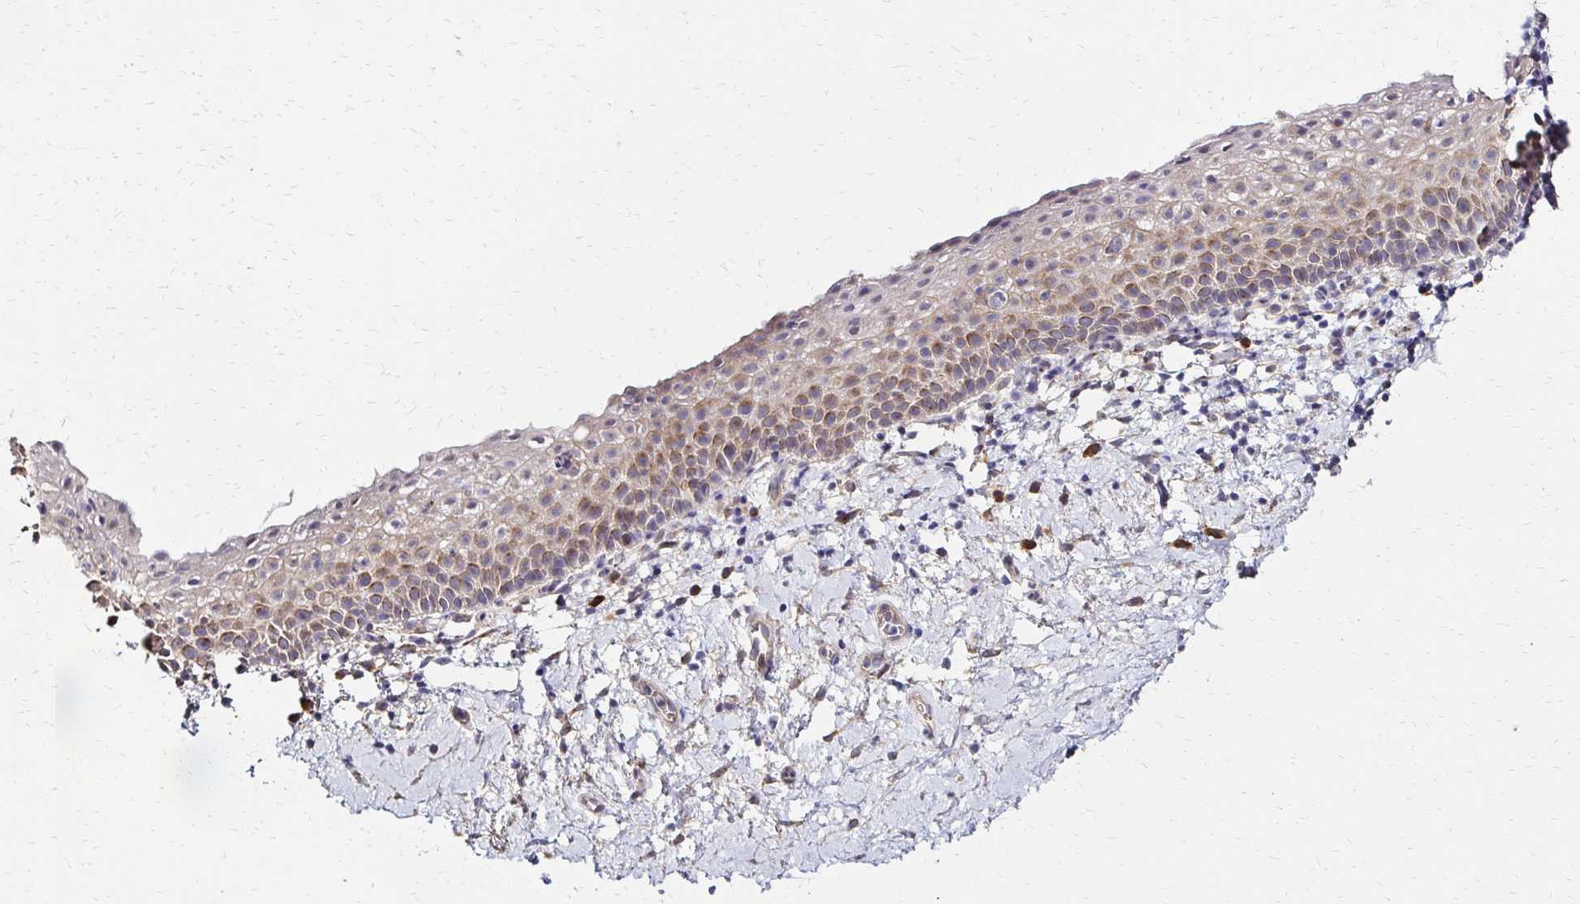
{"staining": {"intensity": "weak", "quantity": "25%-75%", "location": "cytoplasmic/membranous"}, "tissue": "vagina", "cell_type": "Squamous epithelial cells", "image_type": "normal", "snomed": [{"axis": "morphology", "description": "Normal tissue, NOS"}, {"axis": "topography", "description": "Vagina"}], "caption": "Protein staining of unremarkable vagina exhibits weak cytoplasmic/membranous staining in approximately 25%-75% of squamous epithelial cells. The protein of interest is stained brown, and the nuclei are stained in blue (DAB IHC with brightfield microscopy, high magnification).", "gene": "PRIMA1", "patient": {"sex": "female", "age": 61}}